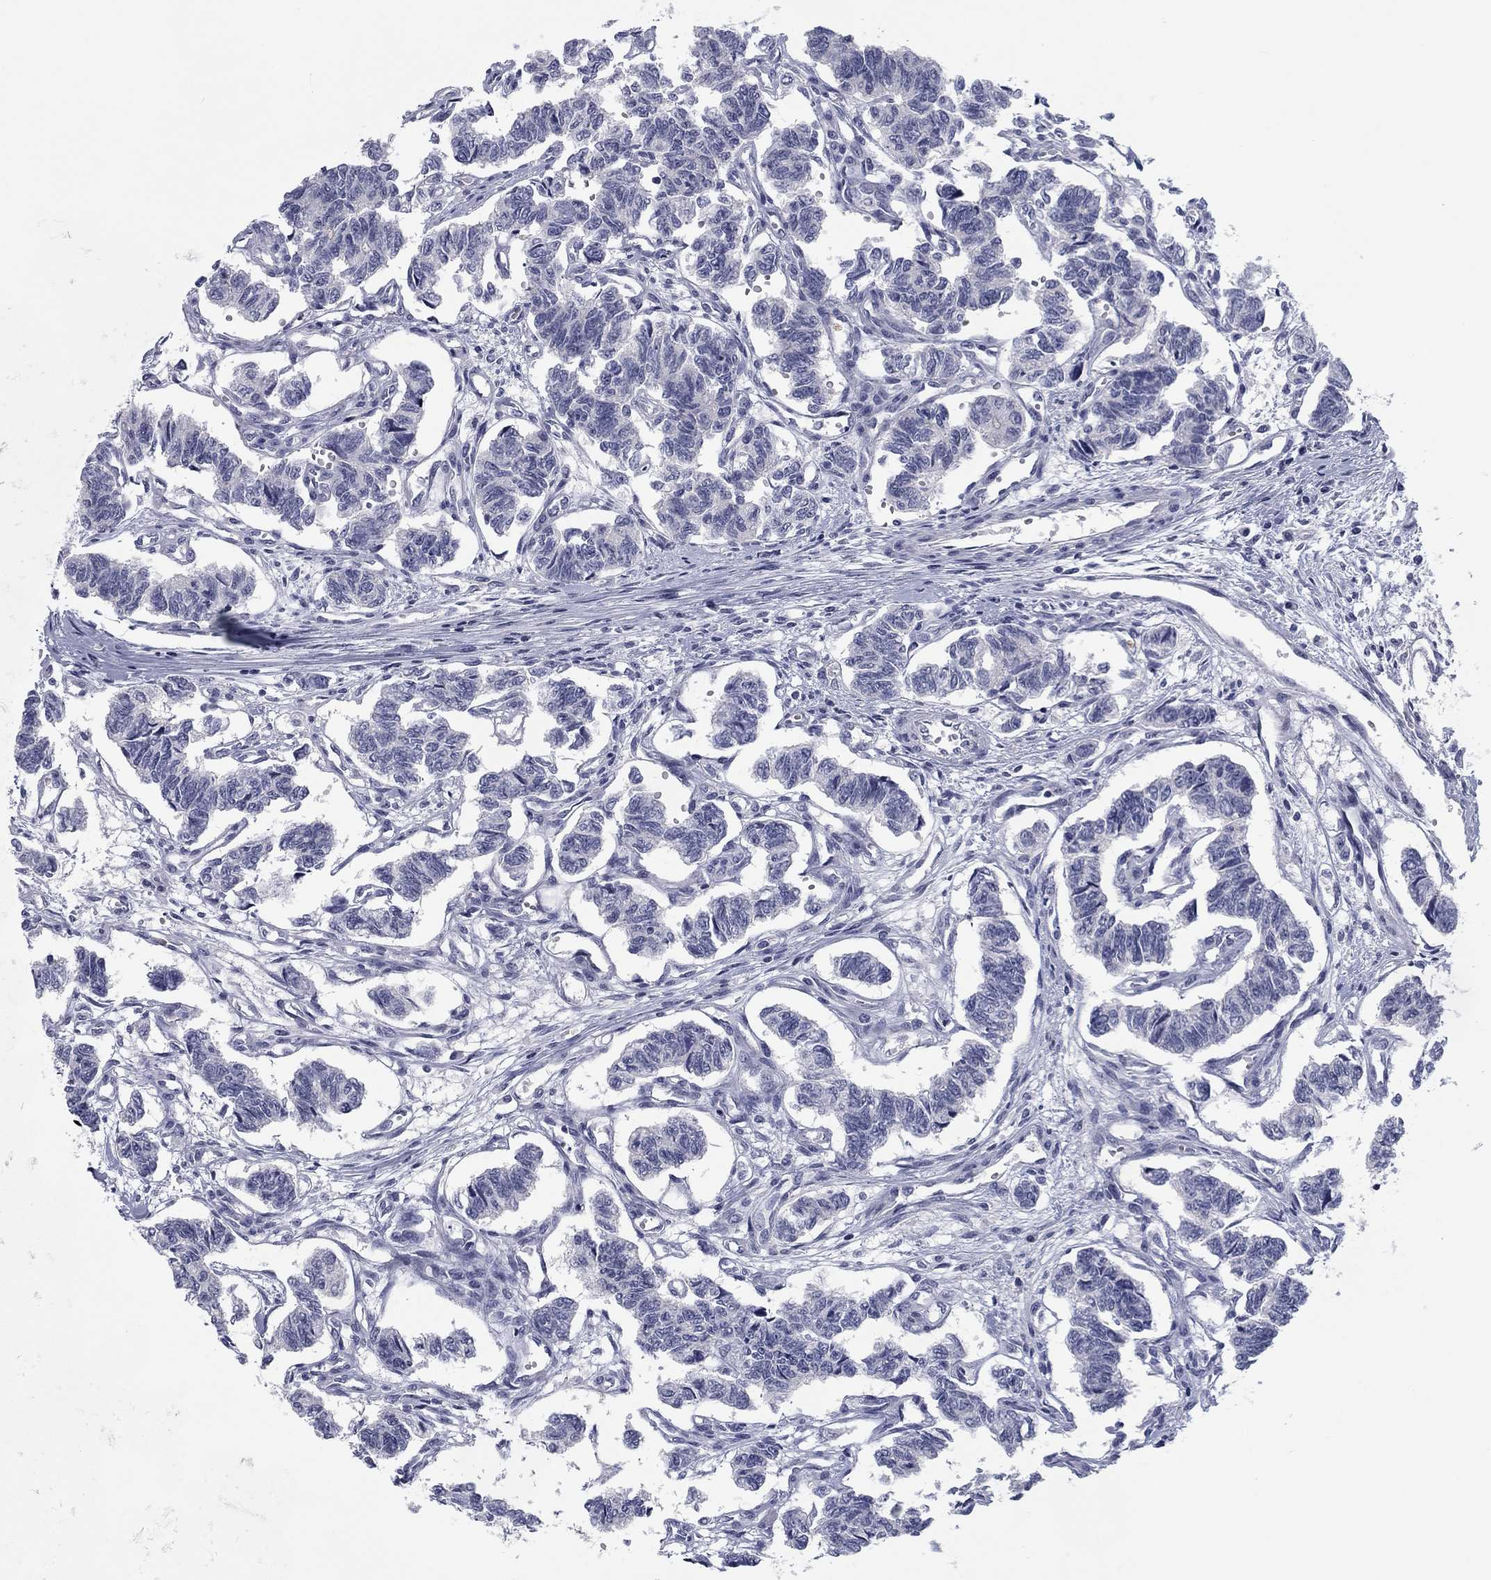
{"staining": {"intensity": "negative", "quantity": "none", "location": "none"}, "tissue": "carcinoid", "cell_type": "Tumor cells", "image_type": "cancer", "snomed": [{"axis": "morphology", "description": "Carcinoid, malignant, NOS"}, {"axis": "topography", "description": "Kidney"}], "caption": "This micrograph is of carcinoid stained with immunohistochemistry to label a protein in brown with the nuclei are counter-stained blue. There is no staining in tumor cells. (DAB (3,3'-diaminobenzidine) immunohistochemistry visualized using brightfield microscopy, high magnification).", "gene": "CALB1", "patient": {"sex": "female", "age": 41}}